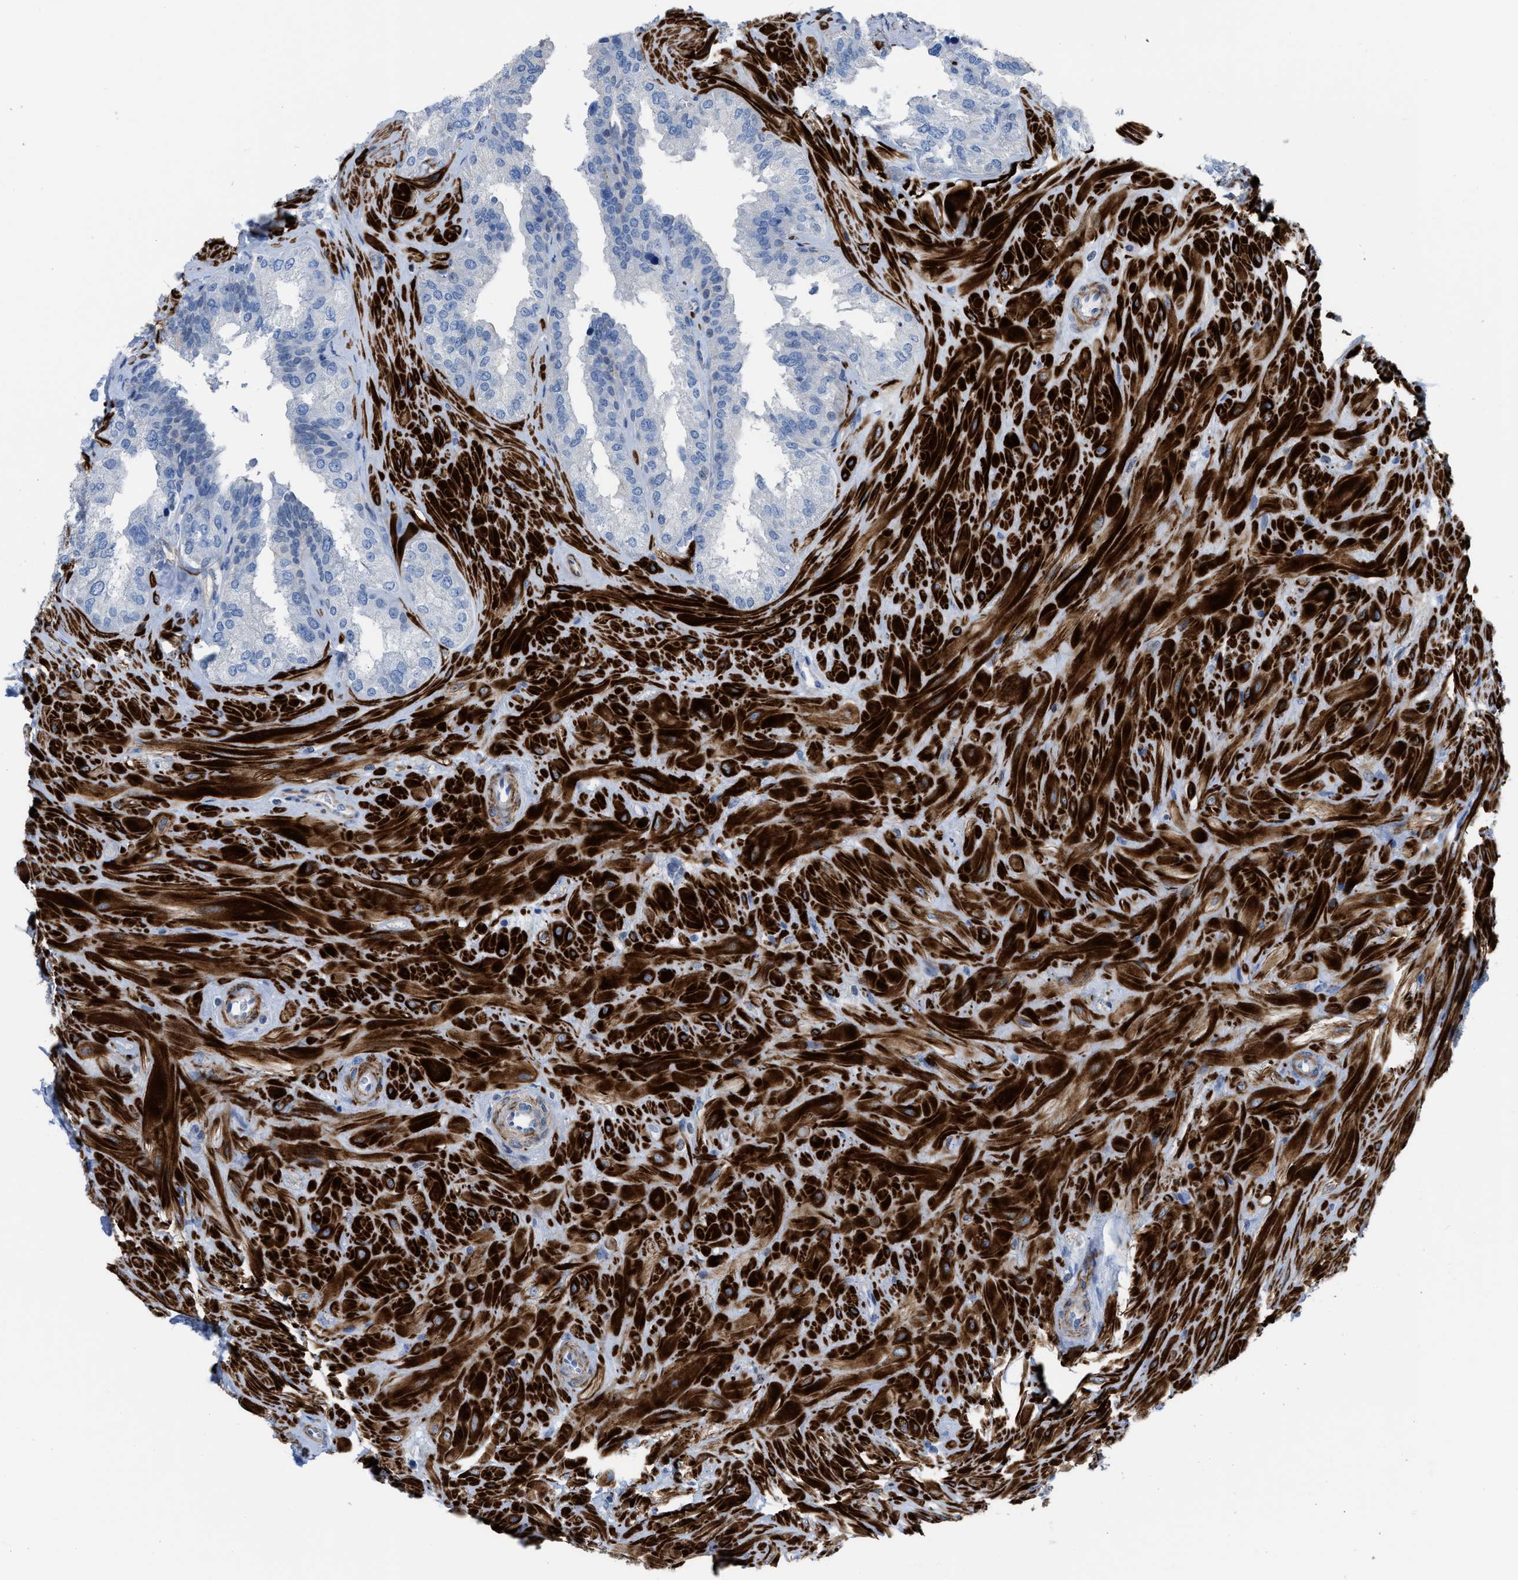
{"staining": {"intensity": "negative", "quantity": "none", "location": "none"}, "tissue": "seminal vesicle", "cell_type": "Glandular cells", "image_type": "normal", "snomed": [{"axis": "morphology", "description": "Normal tissue, NOS"}, {"axis": "topography", "description": "Prostate"}, {"axis": "topography", "description": "Seminal veicle"}], "caption": "The photomicrograph shows no staining of glandular cells in normal seminal vesicle.", "gene": "PRMT2", "patient": {"sex": "male", "age": 51}}